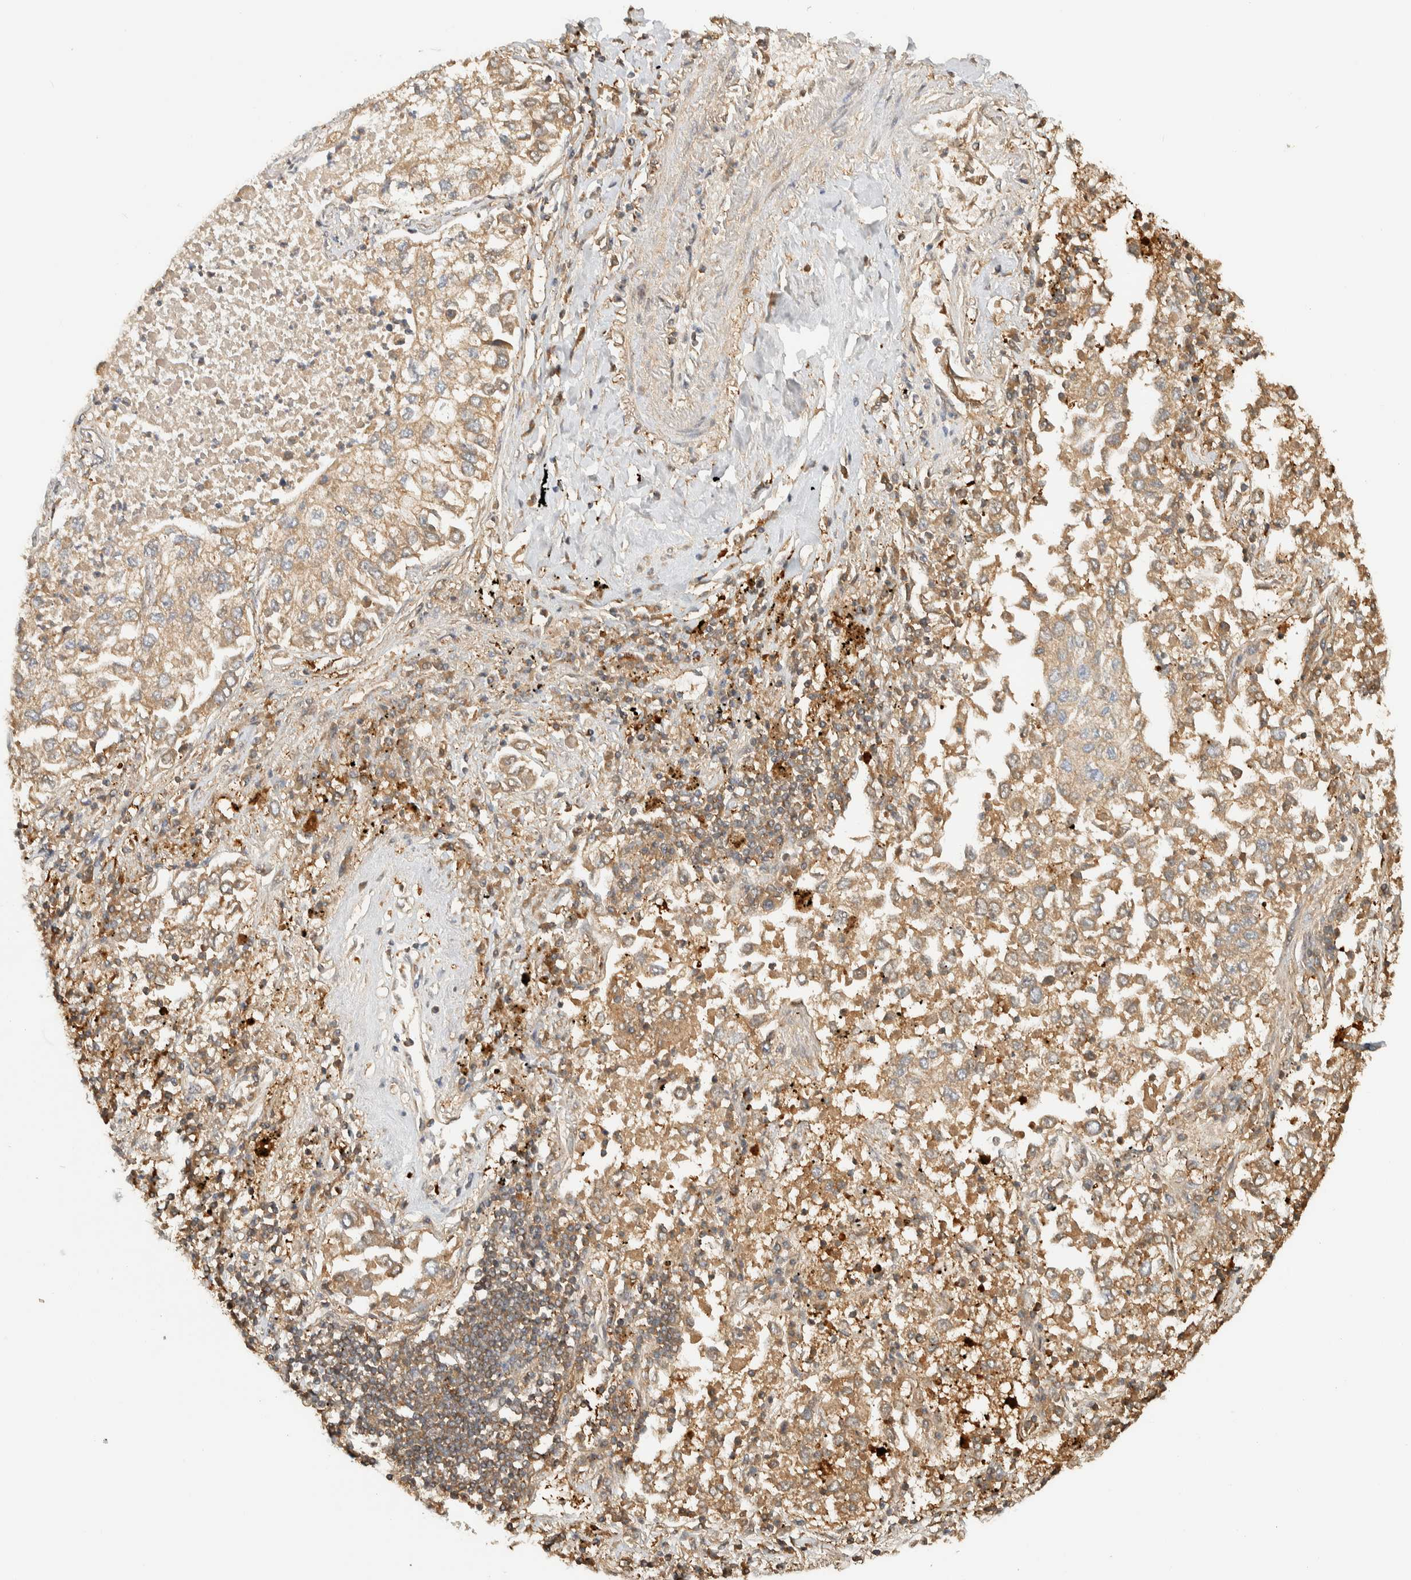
{"staining": {"intensity": "weak", "quantity": ">75%", "location": "cytoplasmic/membranous"}, "tissue": "lung cancer", "cell_type": "Tumor cells", "image_type": "cancer", "snomed": [{"axis": "morphology", "description": "Inflammation, NOS"}, {"axis": "morphology", "description": "Adenocarcinoma, NOS"}, {"axis": "topography", "description": "Lung"}], "caption": "Weak cytoplasmic/membranous positivity for a protein is present in approximately >75% of tumor cells of lung cancer using immunohistochemistry.", "gene": "TMEM192", "patient": {"sex": "male", "age": 63}}